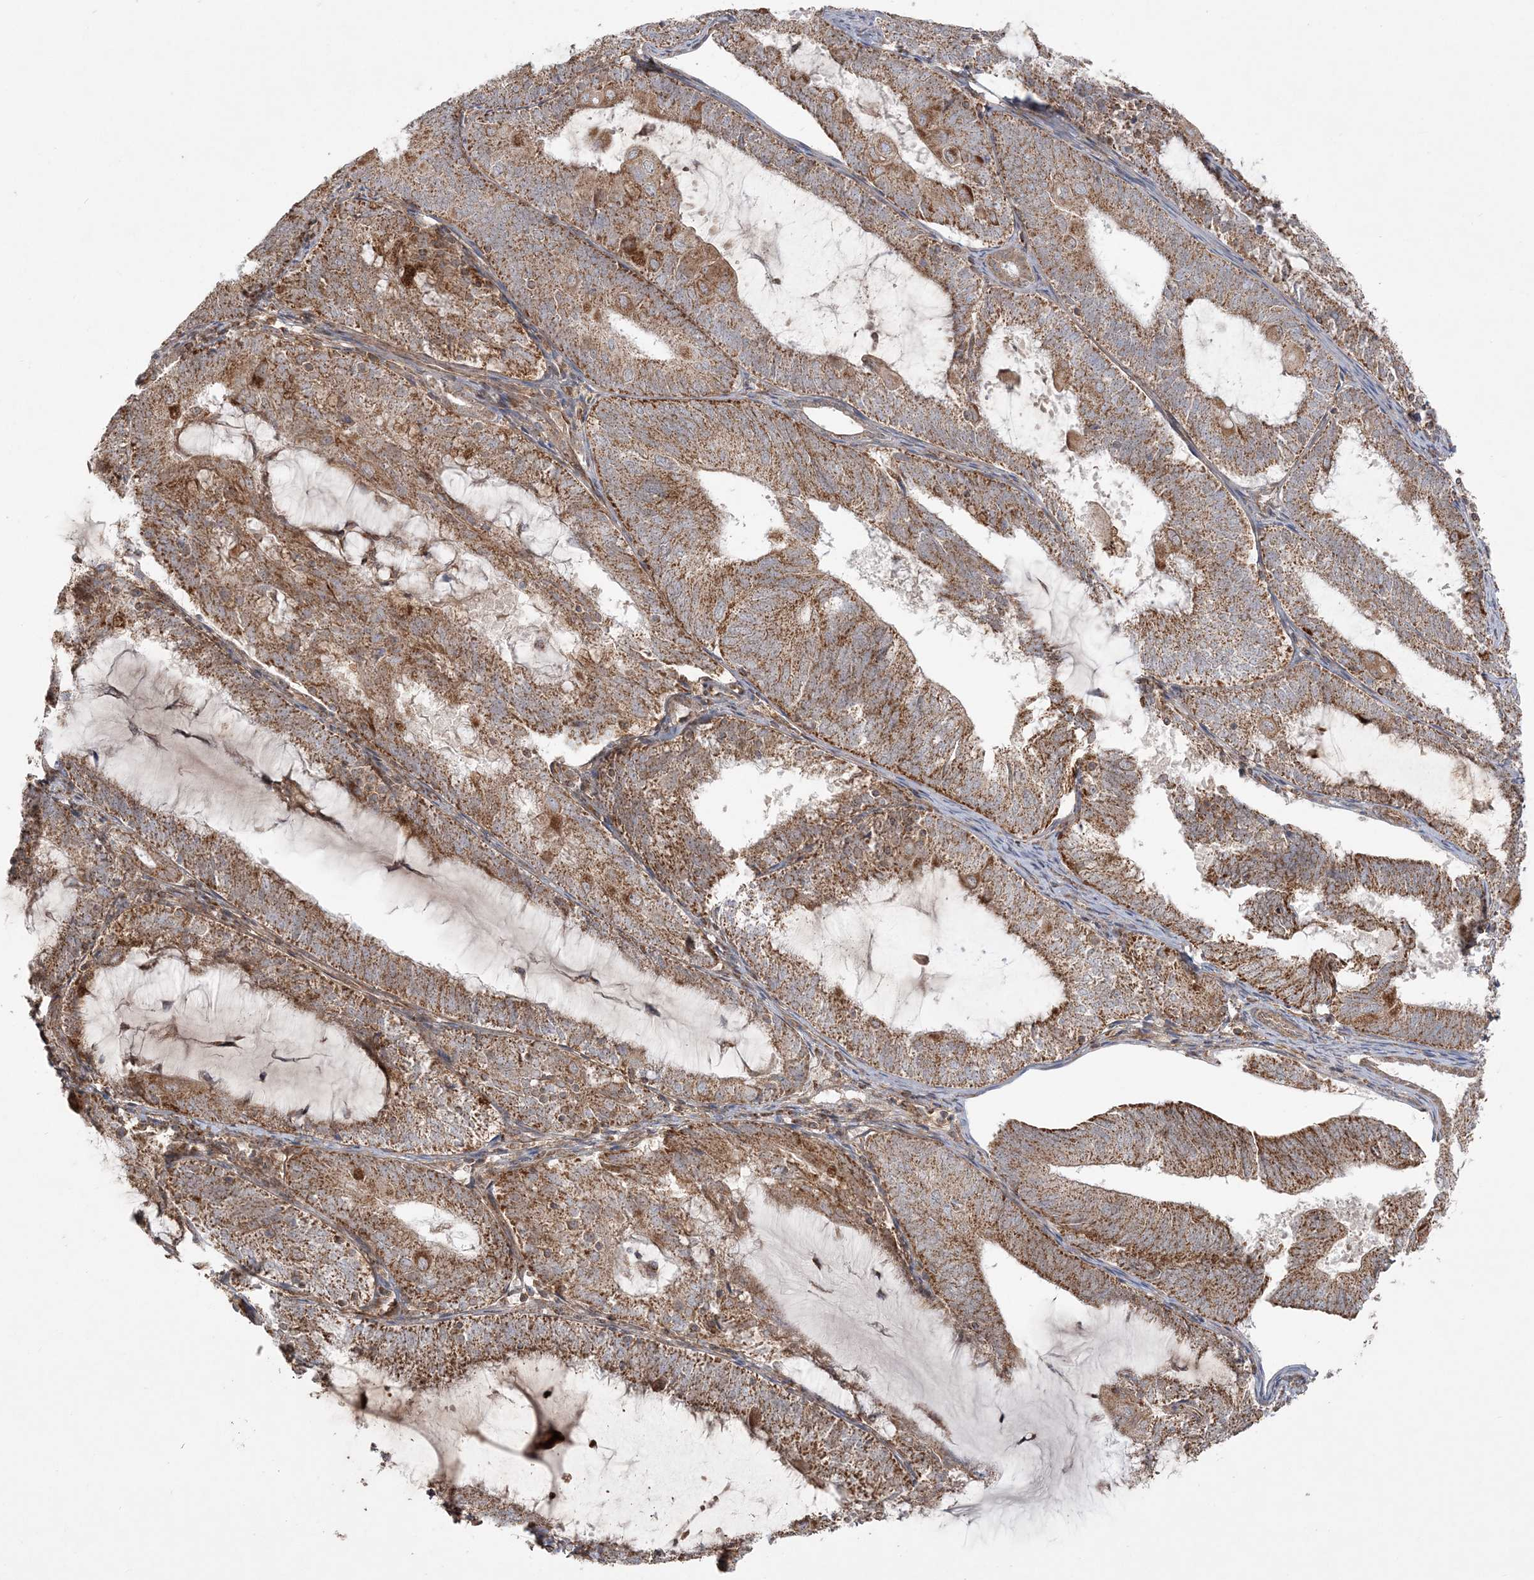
{"staining": {"intensity": "strong", "quantity": ">75%", "location": "cytoplasmic/membranous"}, "tissue": "endometrial cancer", "cell_type": "Tumor cells", "image_type": "cancer", "snomed": [{"axis": "morphology", "description": "Adenocarcinoma, NOS"}, {"axis": "topography", "description": "Endometrium"}], "caption": "This micrograph reveals IHC staining of human adenocarcinoma (endometrial), with high strong cytoplasmic/membranous positivity in approximately >75% of tumor cells.", "gene": "SCLT1", "patient": {"sex": "female", "age": 81}}